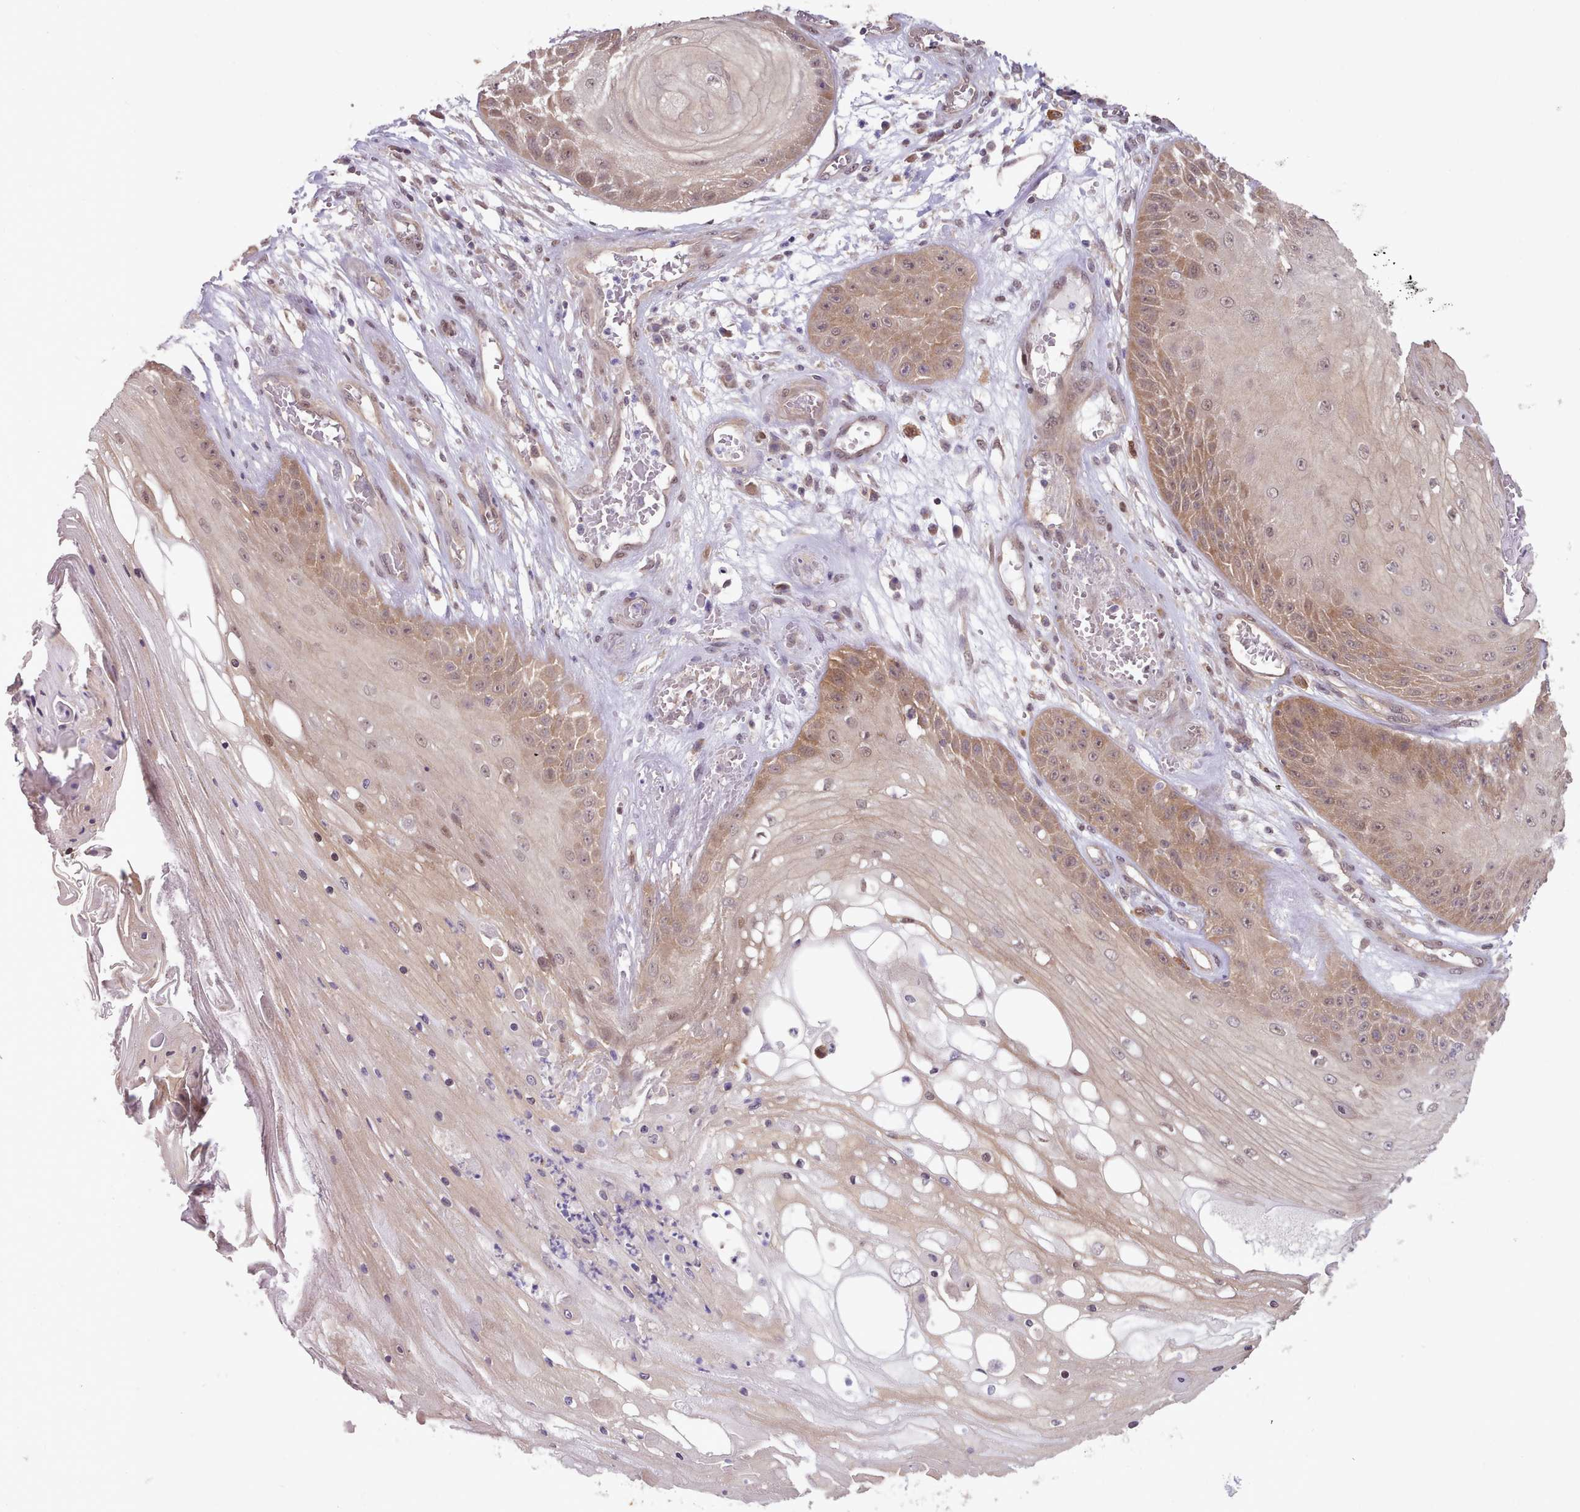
{"staining": {"intensity": "moderate", "quantity": ">75%", "location": "cytoplasmic/membranous,nuclear"}, "tissue": "skin cancer", "cell_type": "Tumor cells", "image_type": "cancer", "snomed": [{"axis": "morphology", "description": "Squamous cell carcinoma, NOS"}, {"axis": "topography", "description": "Skin"}], "caption": "Immunohistochemical staining of human skin cancer (squamous cell carcinoma) shows medium levels of moderate cytoplasmic/membranous and nuclear protein staining in about >75% of tumor cells. (Stains: DAB in brown, nuclei in blue, Microscopy: brightfield microscopy at high magnification).", "gene": "CES3", "patient": {"sex": "male", "age": 70}}